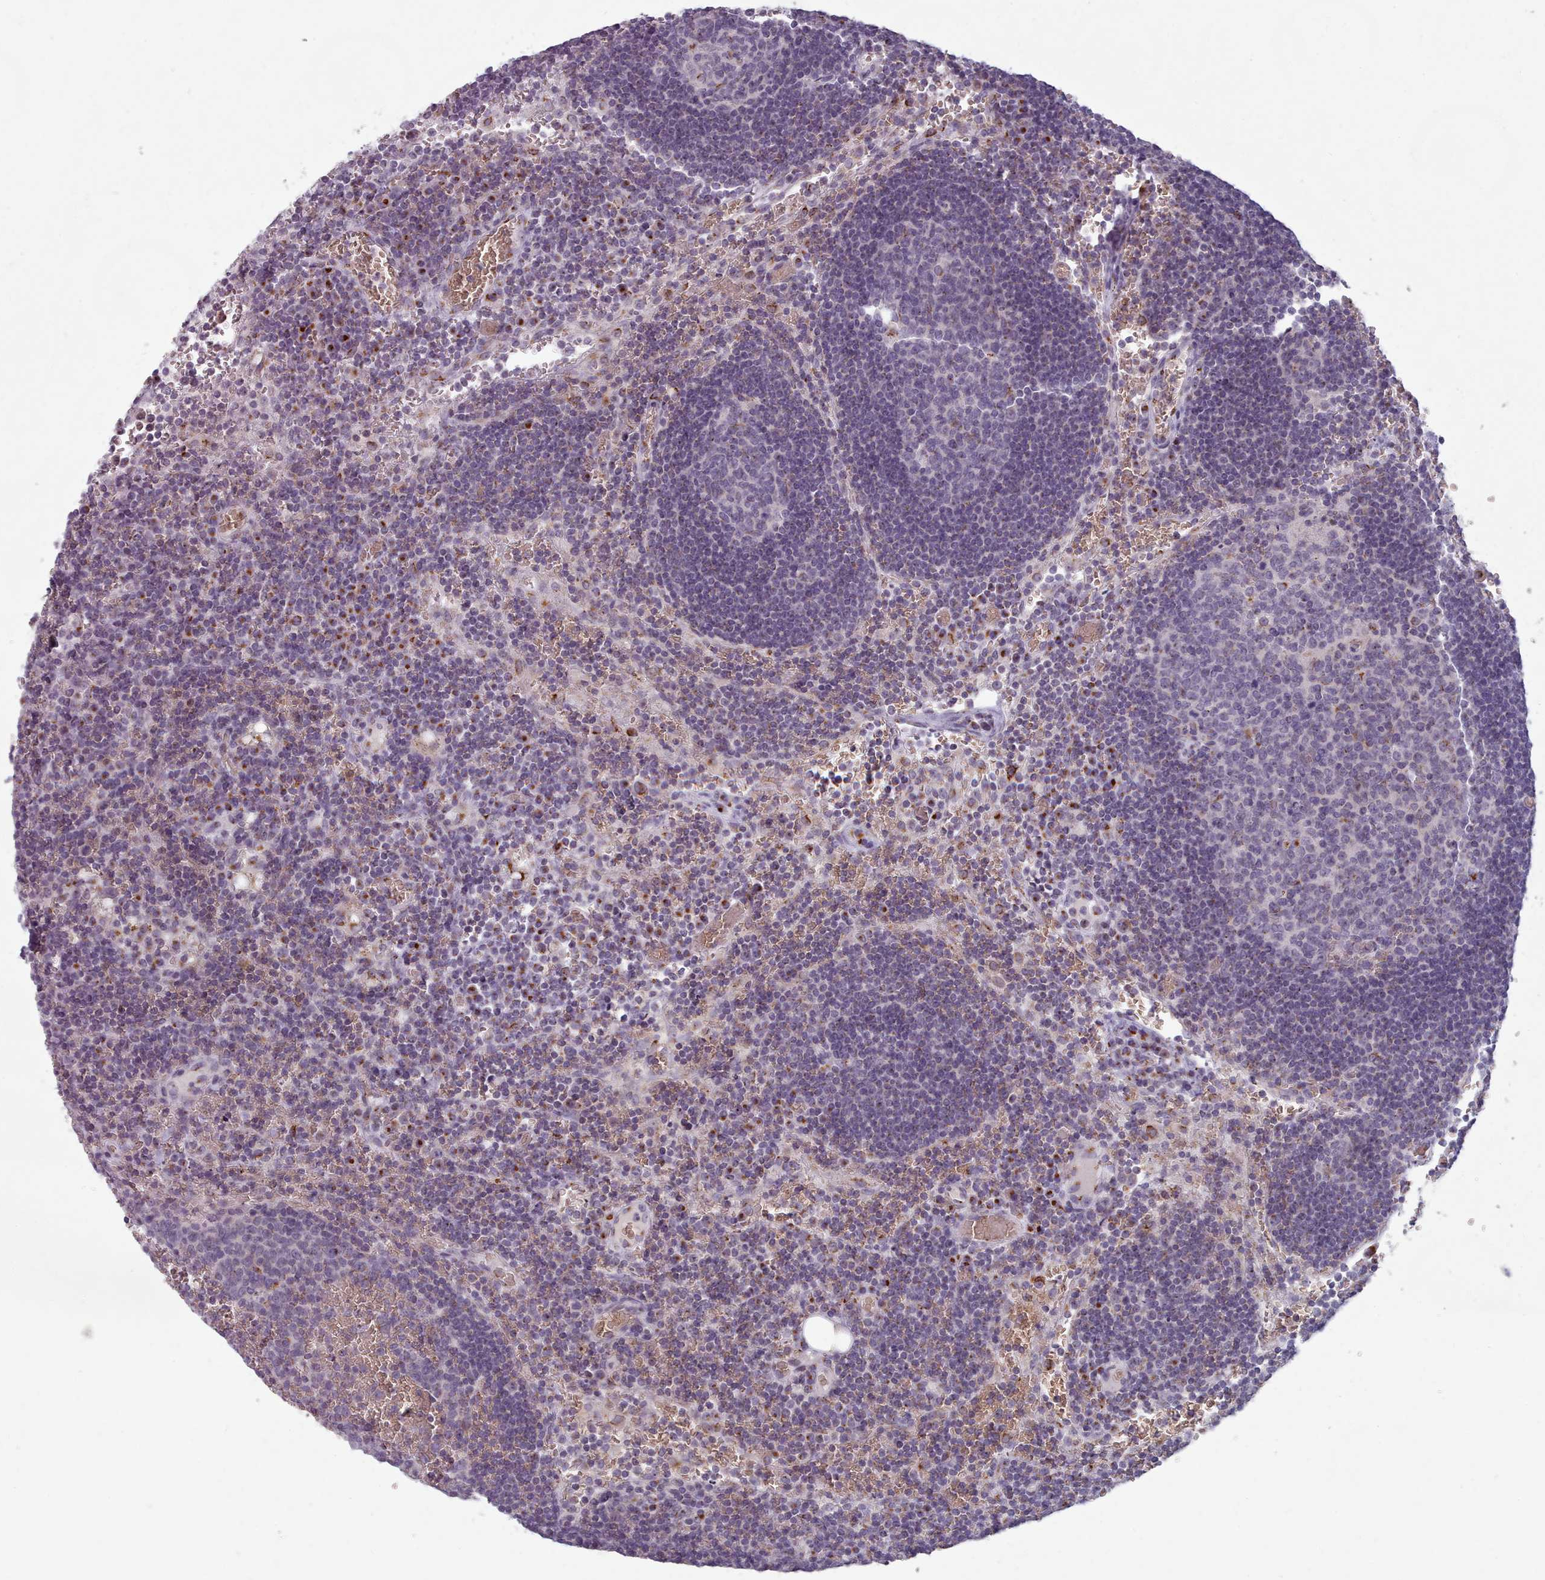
{"staining": {"intensity": "negative", "quantity": "none", "location": "none"}, "tissue": "lymph node", "cell_type": "Germinal center cells", "image_type": "normal", "snomed": [{"axis": "morphology", "description": "Normal tissue, NOS"}, {"axis": "topography", "description": "Lymph node"}], "caption": "The IHC photomicrograph has no significant positivity in germinal center cells of lymph node.", "gene": "MAN1B1", "patient": {"sex": "female", "age": 73}}